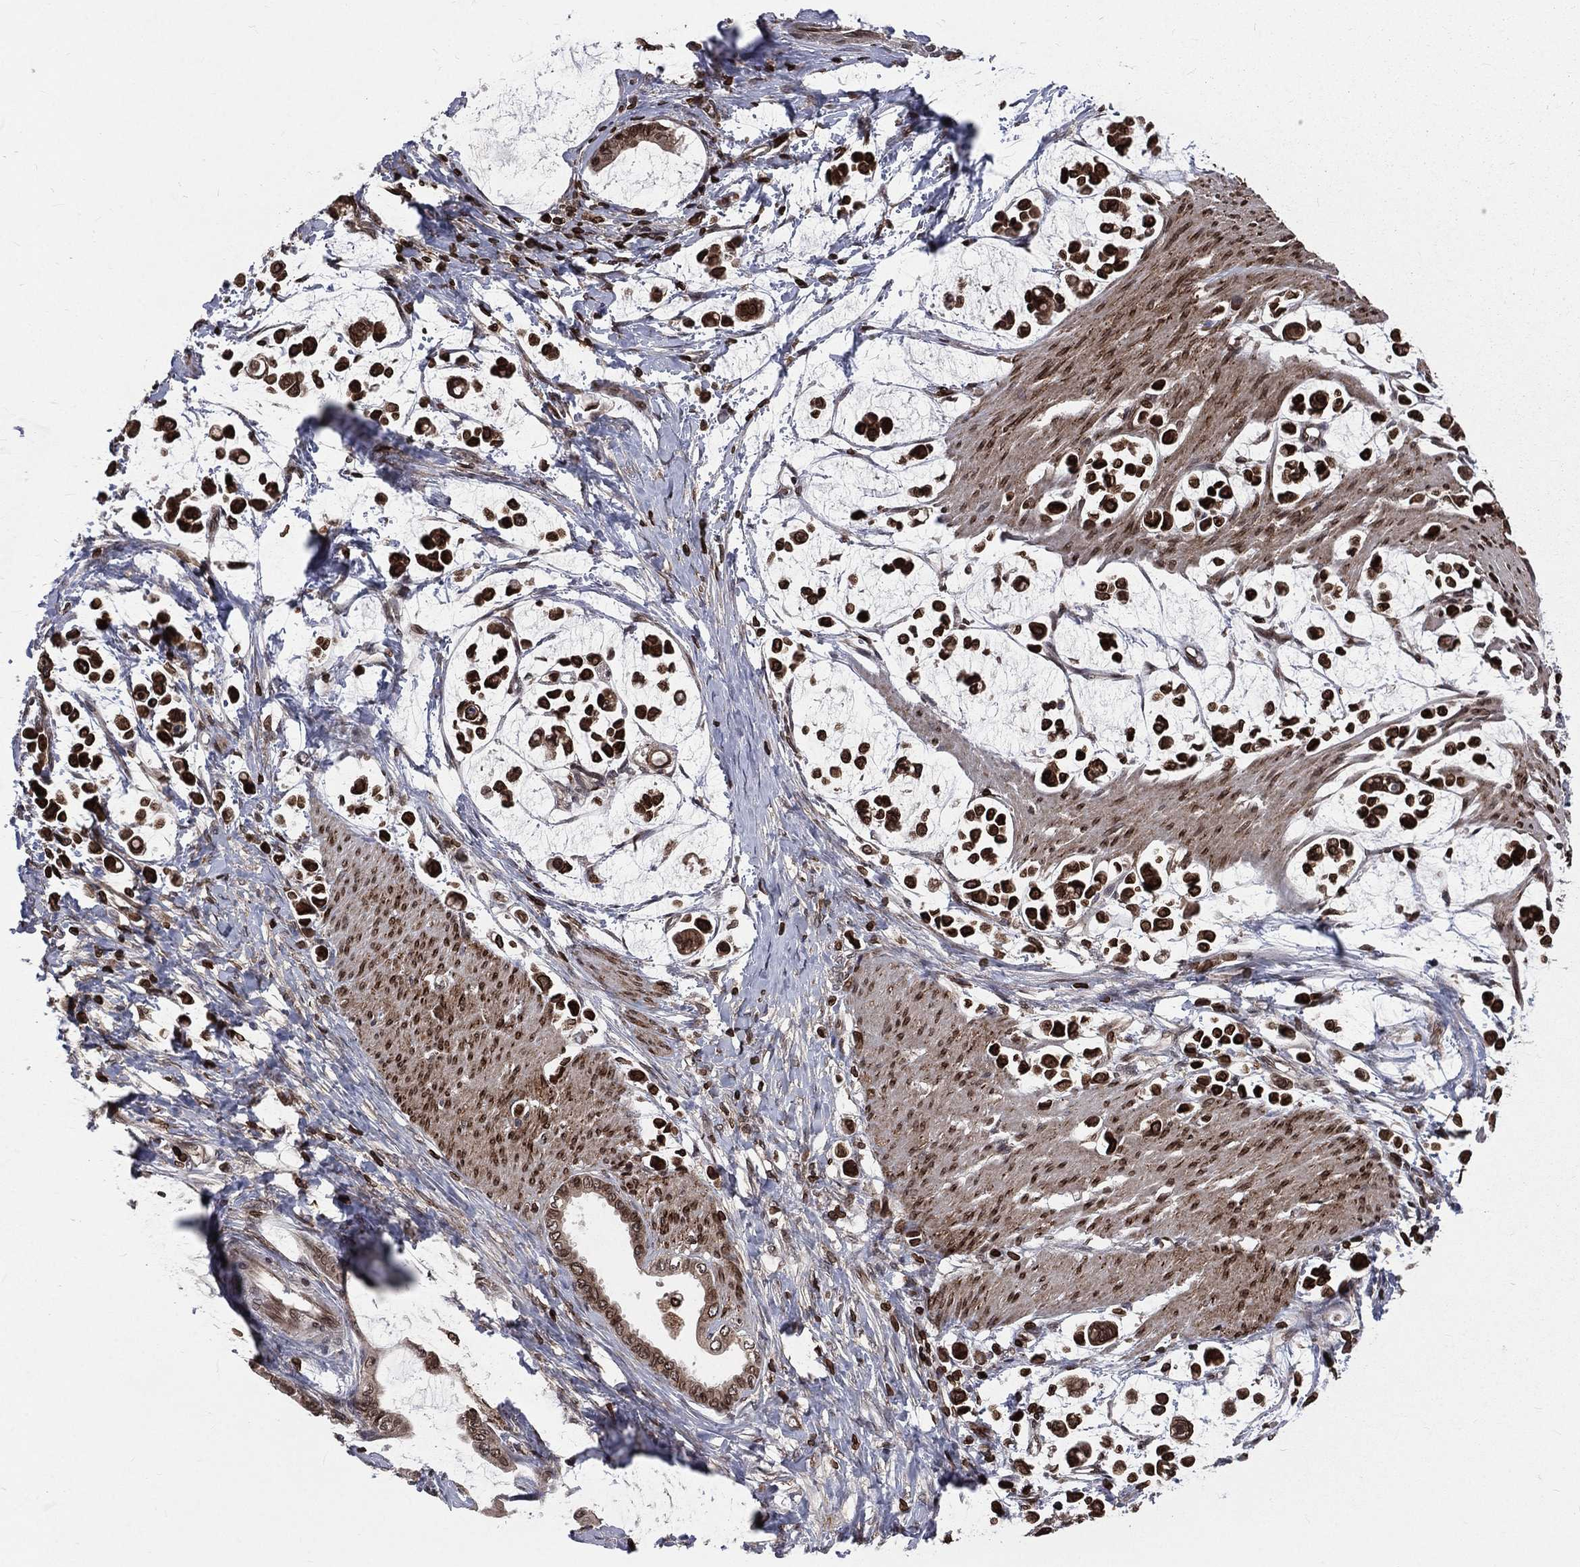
{"staining": {"intensity": "strong", "quantity": ">75%", "location": "nuclear"}, "tissue": "stomach cancer", "cell_type": "Tumor cells", "image_type": "cancer", "snomed": [{"axis": "morphology", "description": "Adenocarcinoma, NOS"}, {"axis": "topography", "description": "Stomach"}], "caption": "The immunohistochemical stain labels strong nuclear staining in tumor cells of stomach cancer tissue.", "gene": "LBR", "patient": {"sex": "male", "age": 82}}